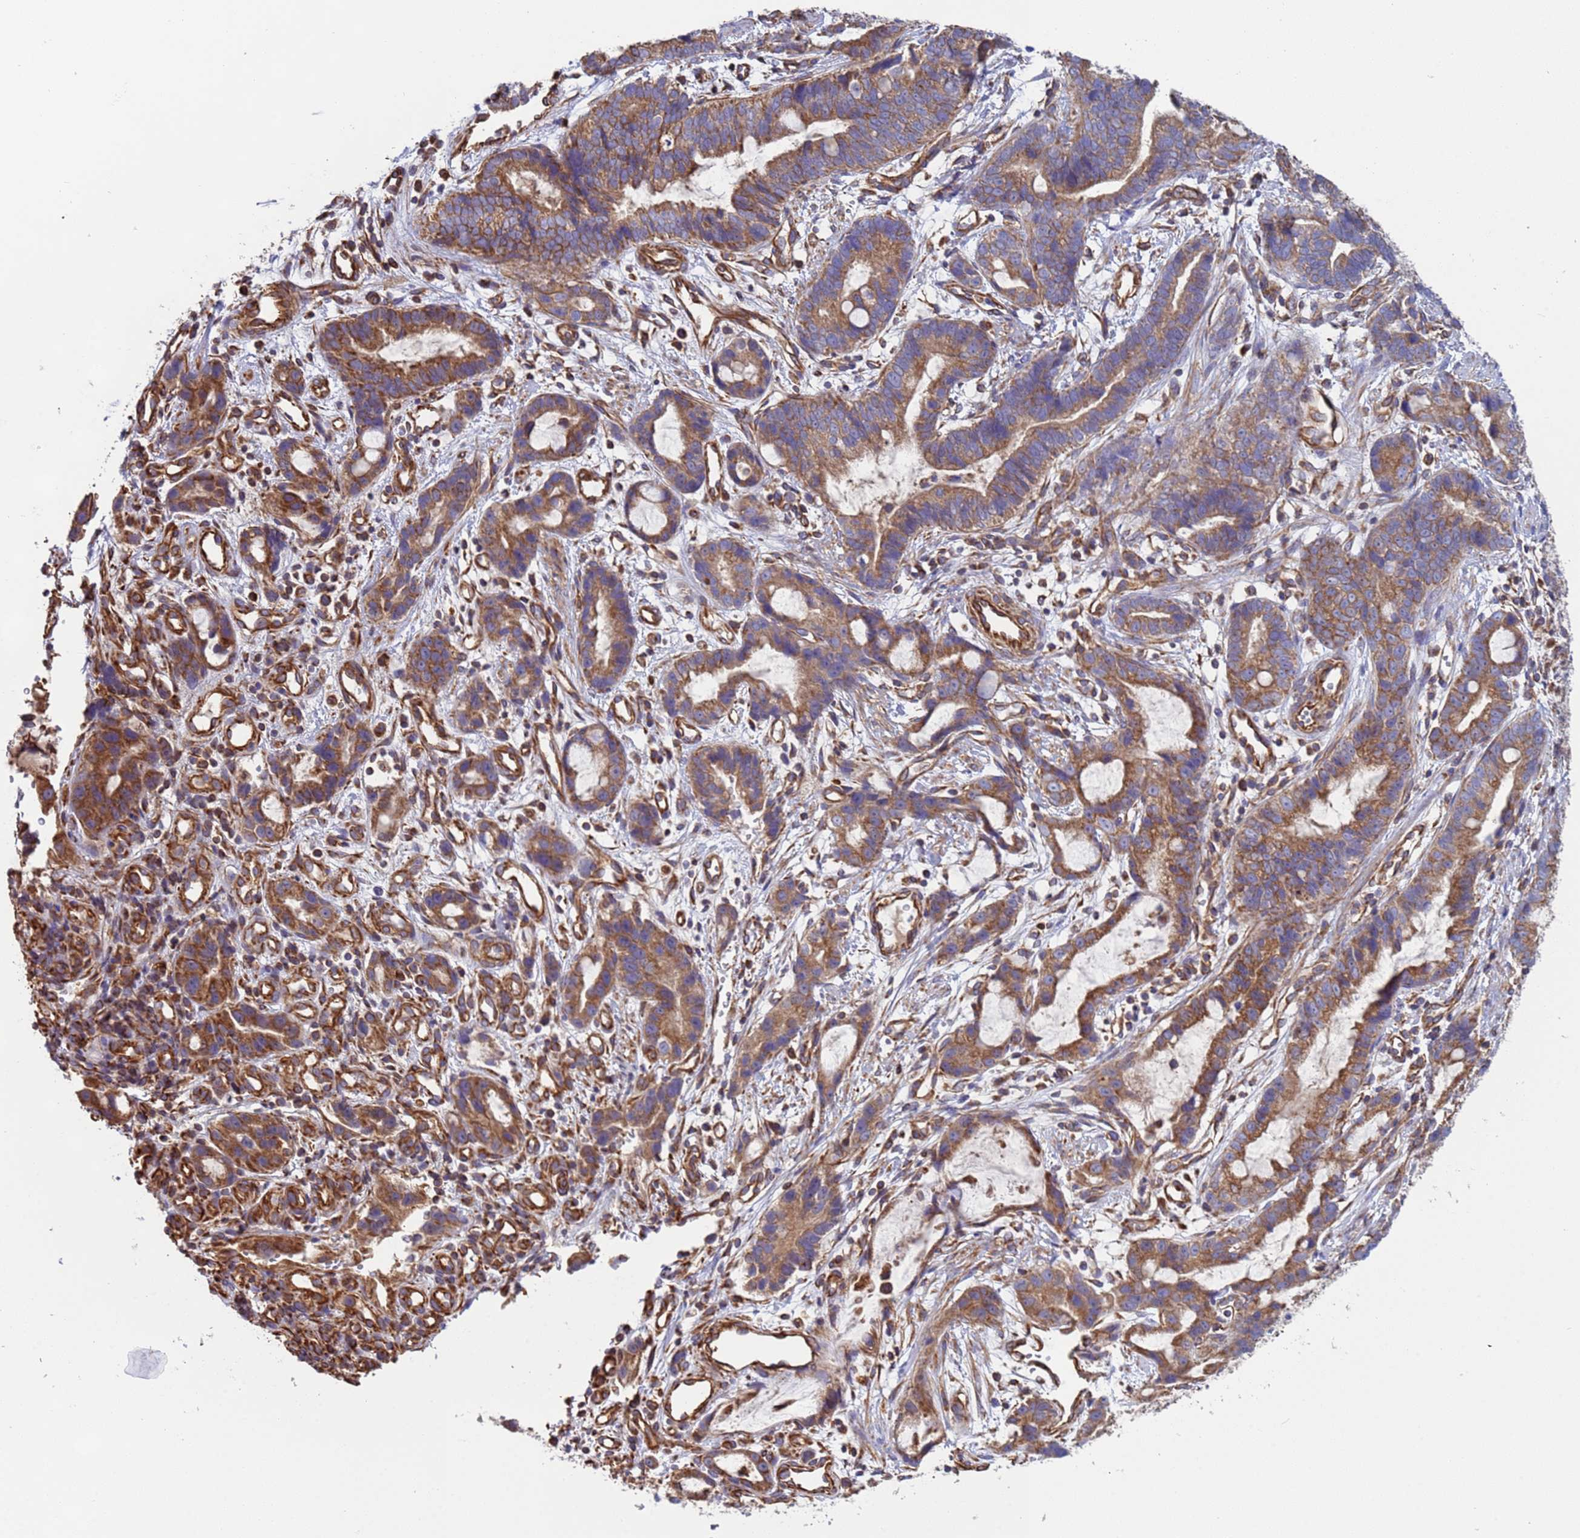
{"staining": {"intensity": "moderate", "quantity": ">75%", "location": "cytoplasmic/membranous"}, "tissue": "stomach cancer", "cell_type": "Tumor cells", "image_type": "cancer", "snomed": [{"axis": "morphology", "description": "Adenocarcinoma, NOS"}, {"axis": "topography", "description": "Stomach"}], "caption": "Moderate cytoplasmic/membranous positivity for a protein is seen in about >75% of tumor cells of adenocarcinoma (stomach) using immunohistochemistry (IHC).", "gene": "NUDT12", "patient": {"sex": "male", "age": 55}}